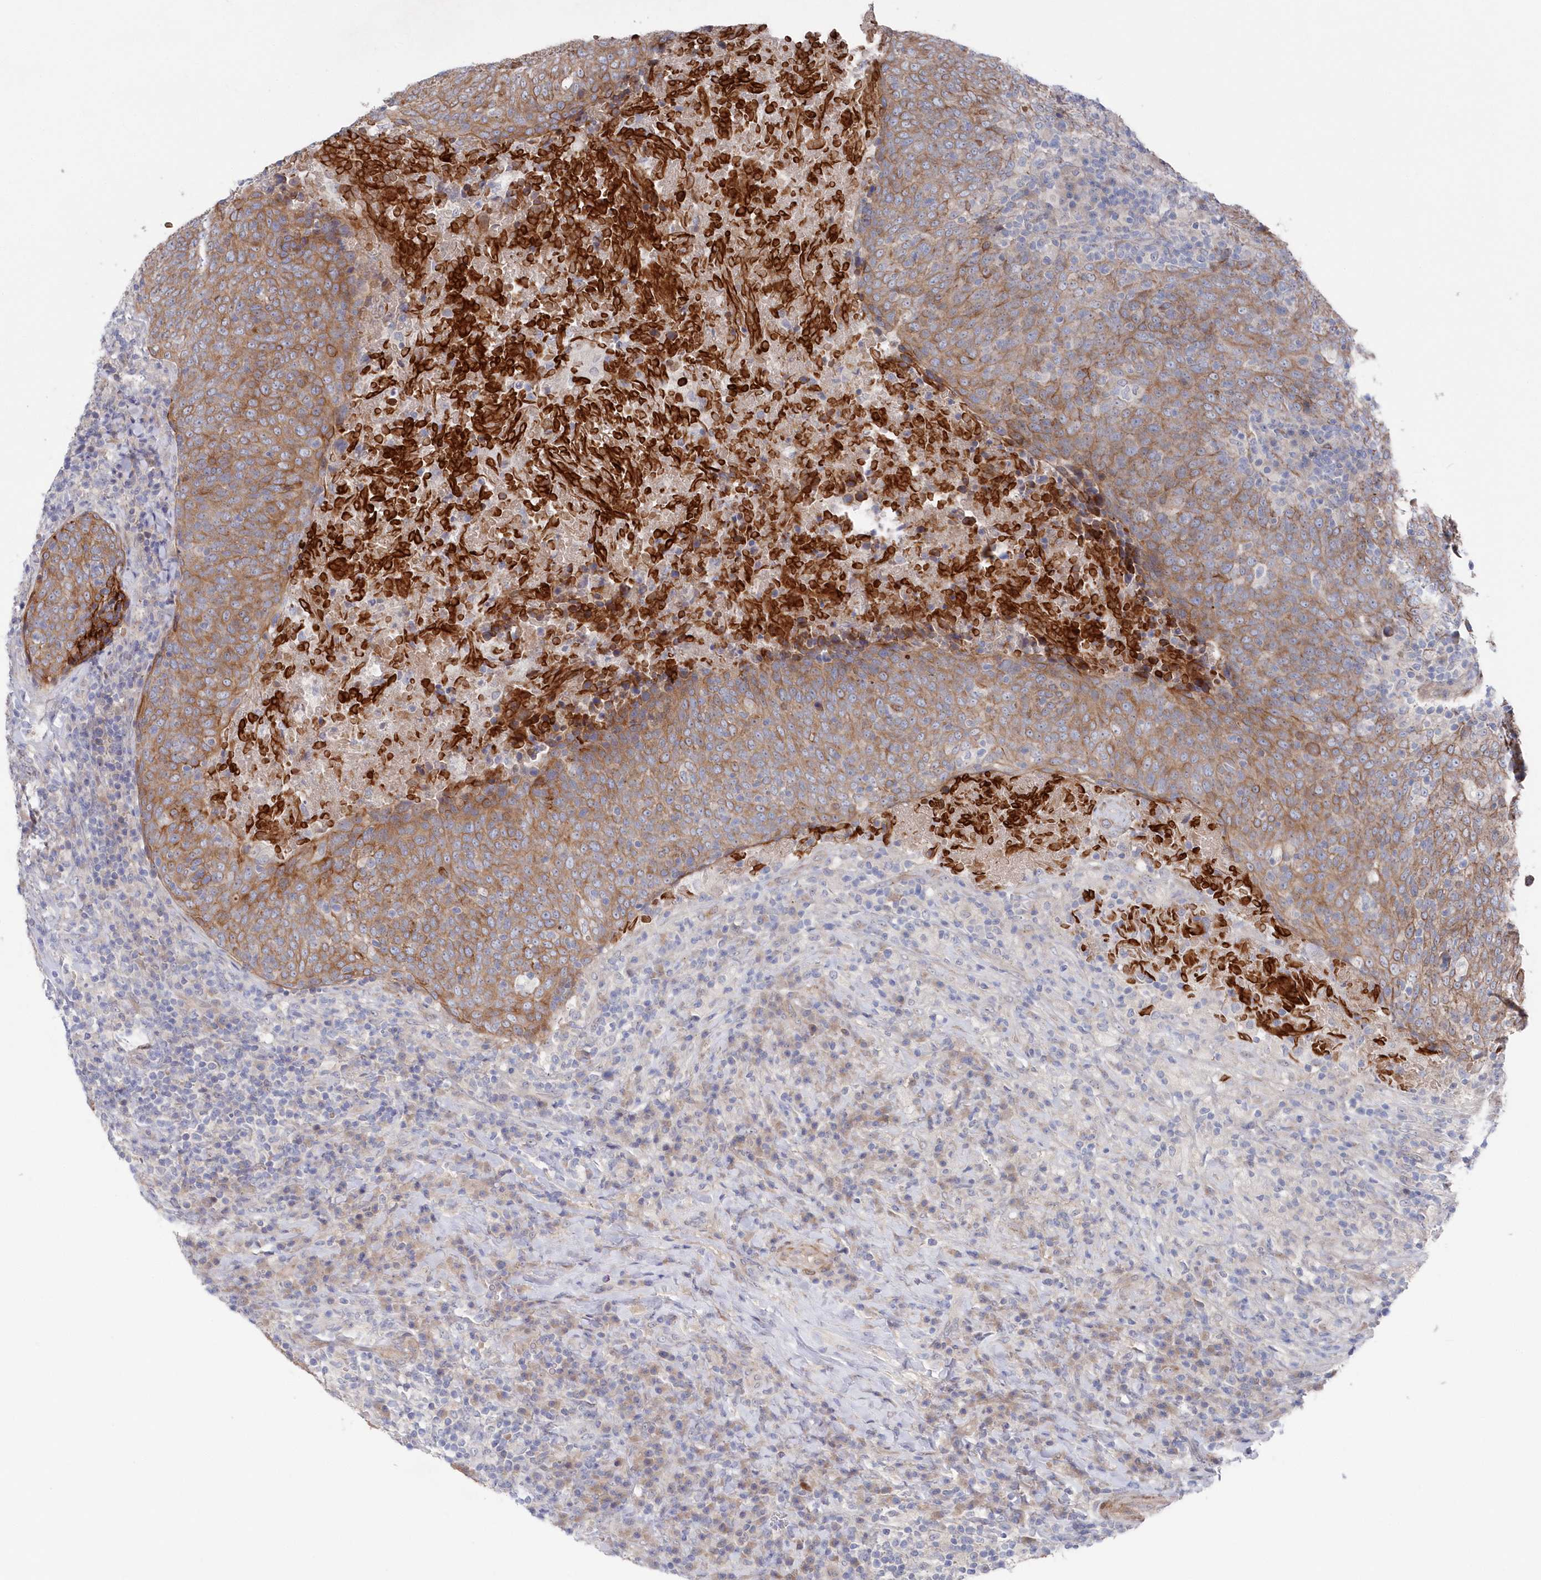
{"staining": {"intensity": "moderate", "quantity": ">75%", "location": "cytoplasmic/membranous"}, "tissue": "head and neck cancer", "cell_type": "Tumor cells", "image_type": "cancer", "snomed": [{"axis": "morphology", "description": "Squamous cell carcinoma, NOS"}, {"axis": "morphology", "description": "Squamous cell carcinoma, metastatic, NOS"}, {"axis": "topography", "description": "Lymph node"}, {"axis": "topography", "description": "Head-Neck"}], "caption": "Squamous cell carcinoma (head and neck) tissue shows moderate cytoplasmic/membranous staining in approximately >75% of tumor cells, visualized by immunohistochemistry.", "gene": "KIAA1586", "patient": {"sex": "male", "age": 62}}